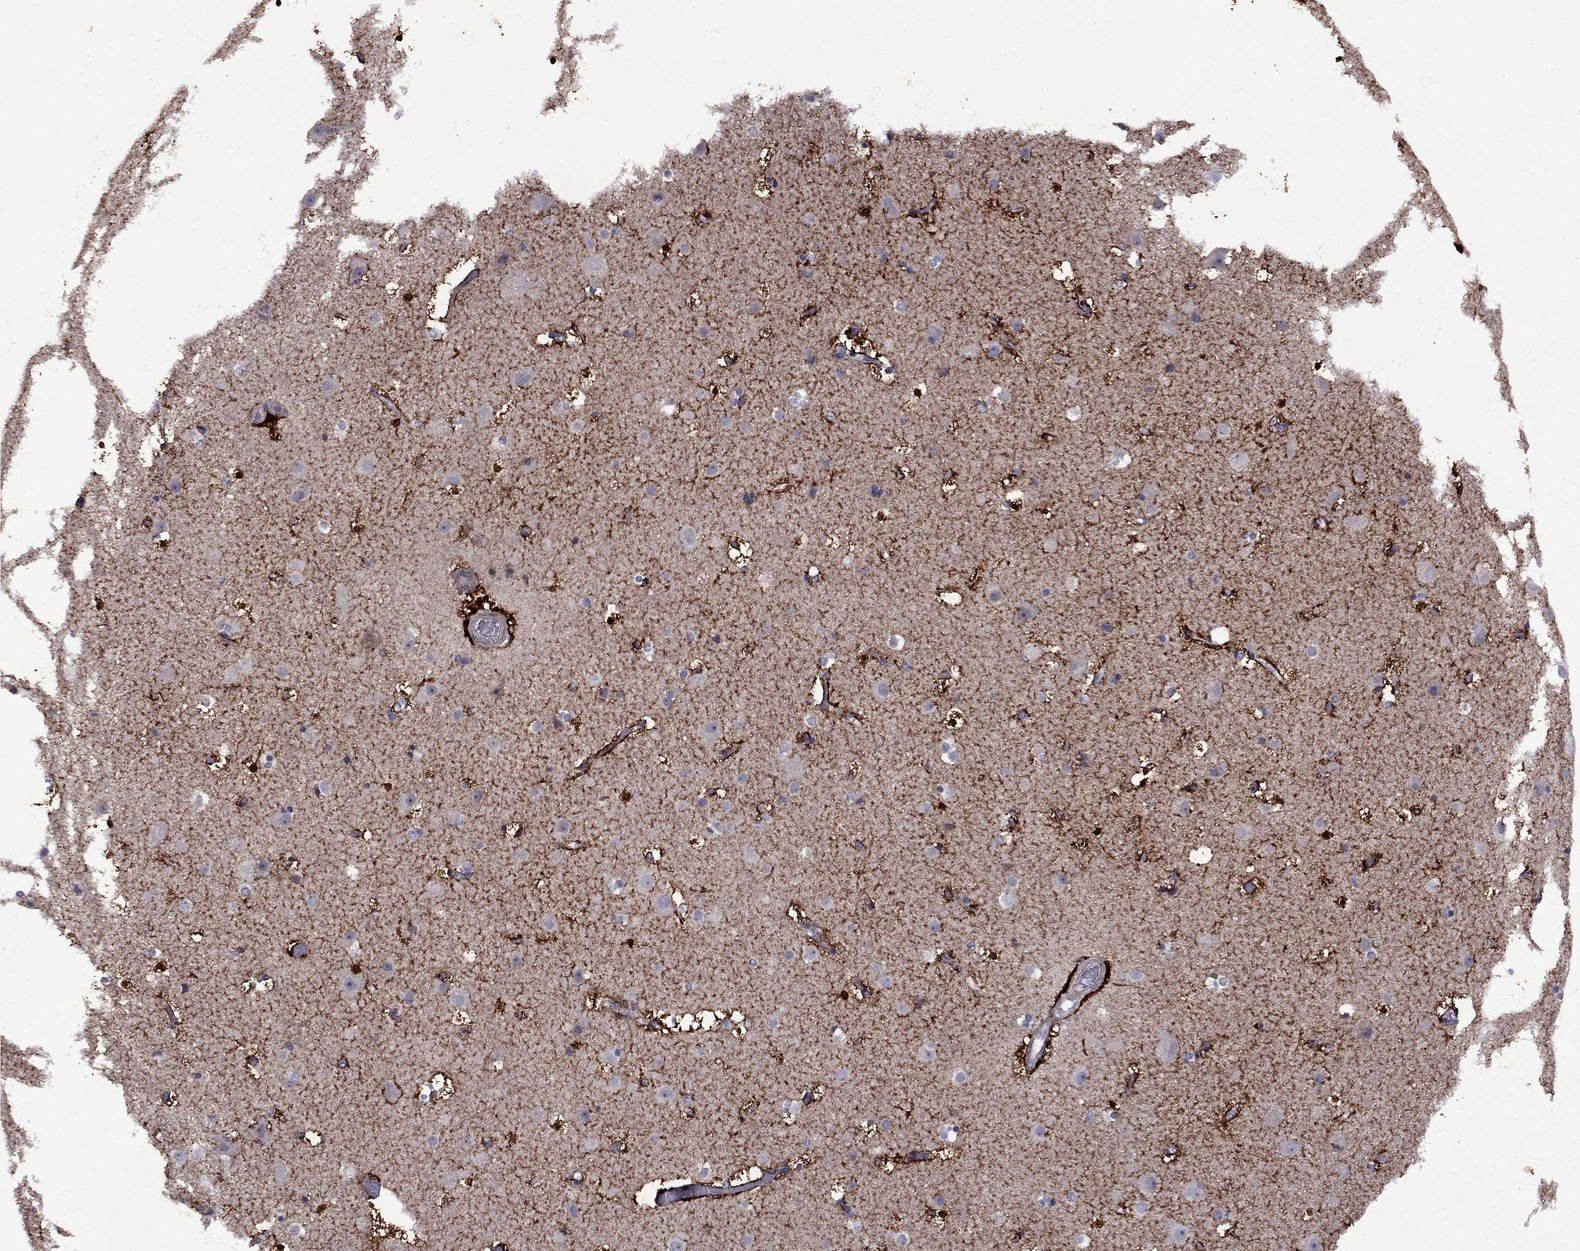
{"staining": {"intensity": "strong", "quantity": "25%-75%", "location": "cytoplasmic/membranous"}, "tissue": "cerebral cortex", "cell_type": "Endothelial cells", "image_type": "normal", "snomed": [{"axis": "morphology", "description": "Normal tissue, NOS"}, {"axis": "topography", "description": "Cerebral cortex"}], "caption": "Endothelial cells exhibit high levels of strong cytoplasmic/membranous expression in approximately 25%-75% of cells in benign cerebral cortex.", "gene": "SNTA1", "patient": {"sex": "female", "age": 52}}